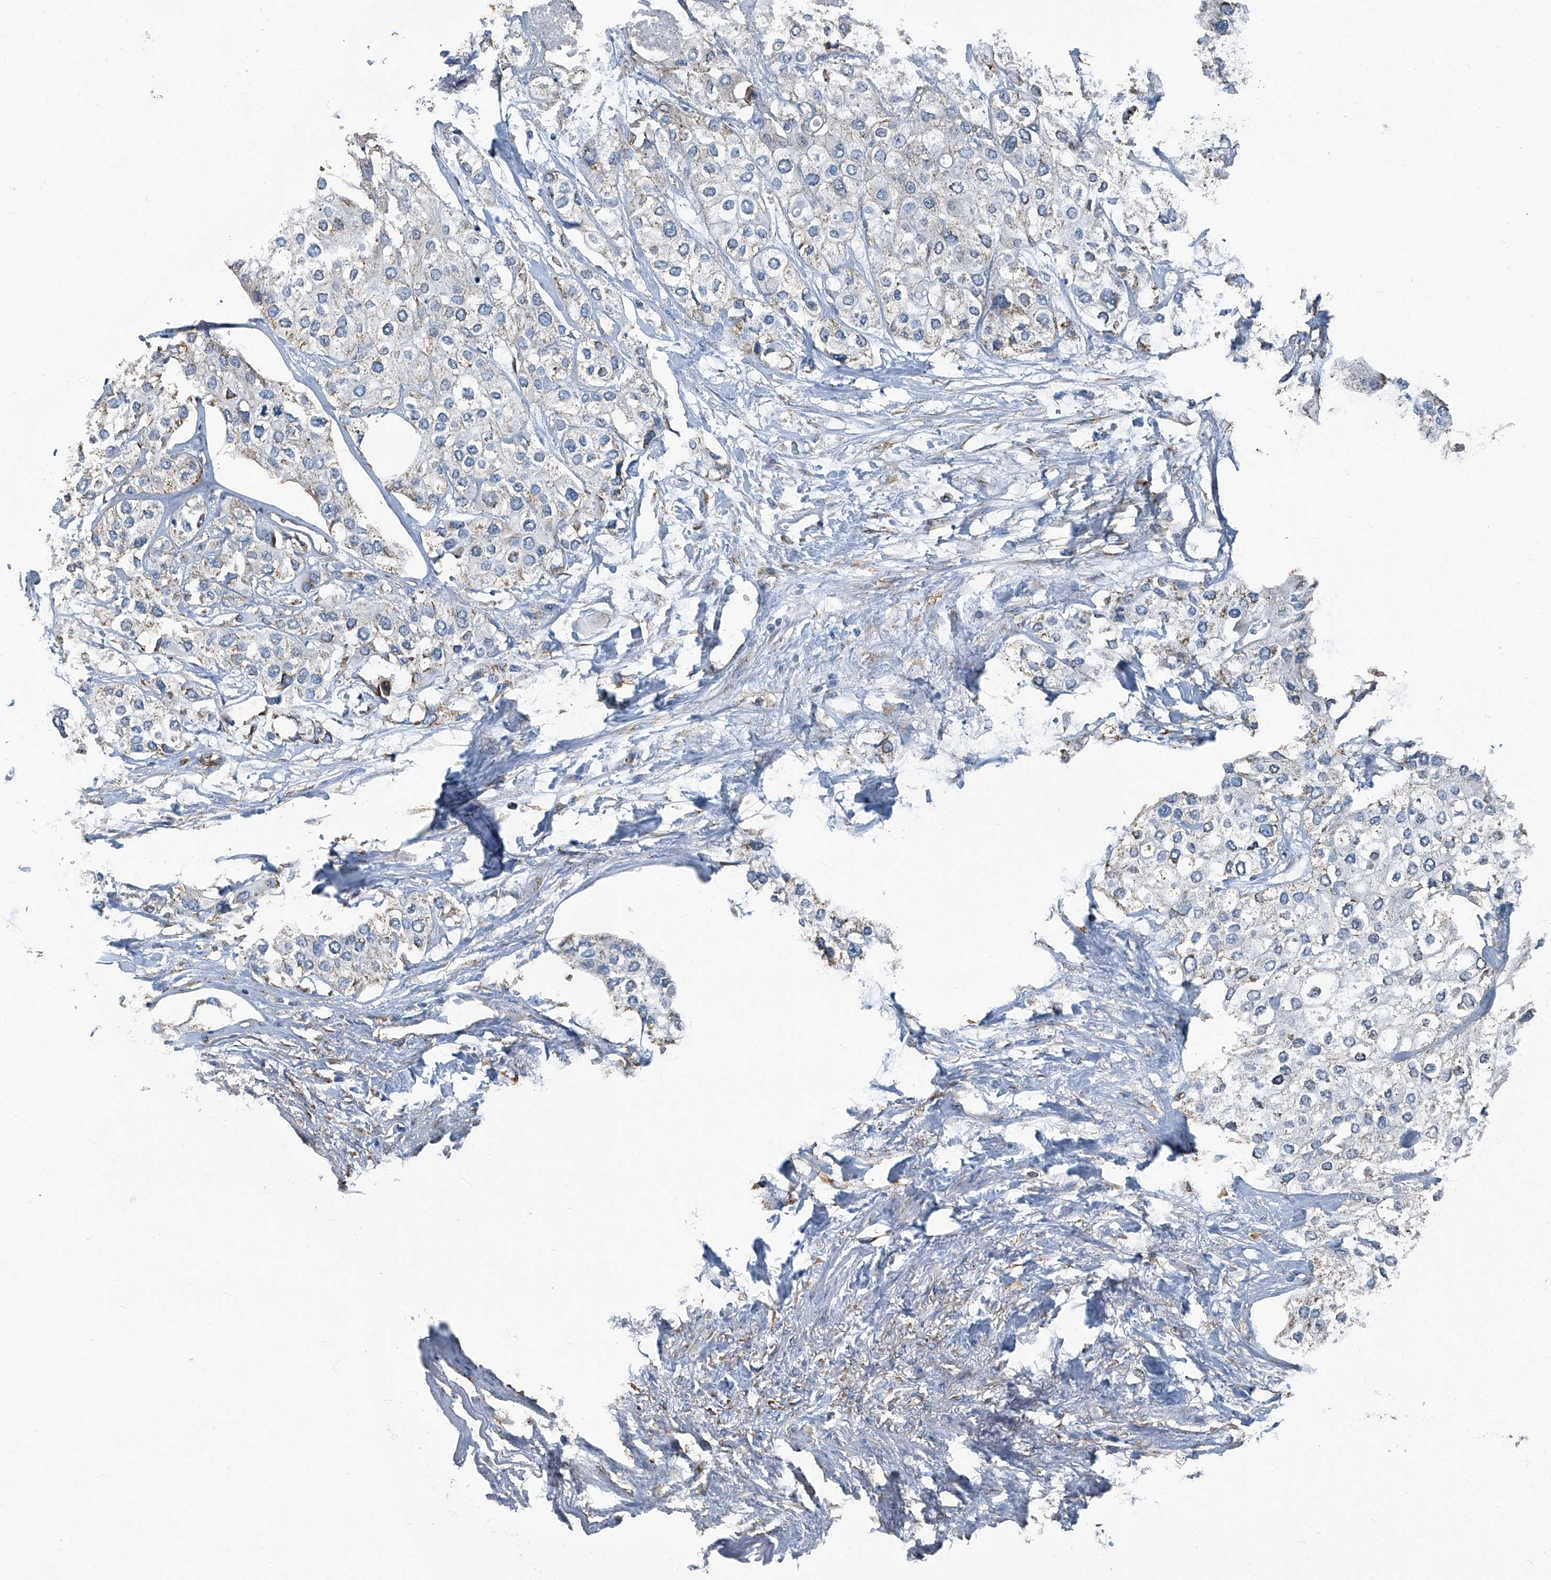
{"staining": {"intensity": "negative", "quantity": "none", "location": "none"}, "tissue": "urothelial cancer", "cell_type": "Tumor cells", "image_type": "cancer", "snomed": [{"axis": "morphology", "description": "Urothelial carcinoma, High grade"}, {"axis": "topography", "description": "Urinary bladder"}], "caption": "The image displays no staining of tumor cells in urothelial carcinoma (high-grade).", "gene": "SEPTIN7", "patient": {"sex": "male", "age": 64}}